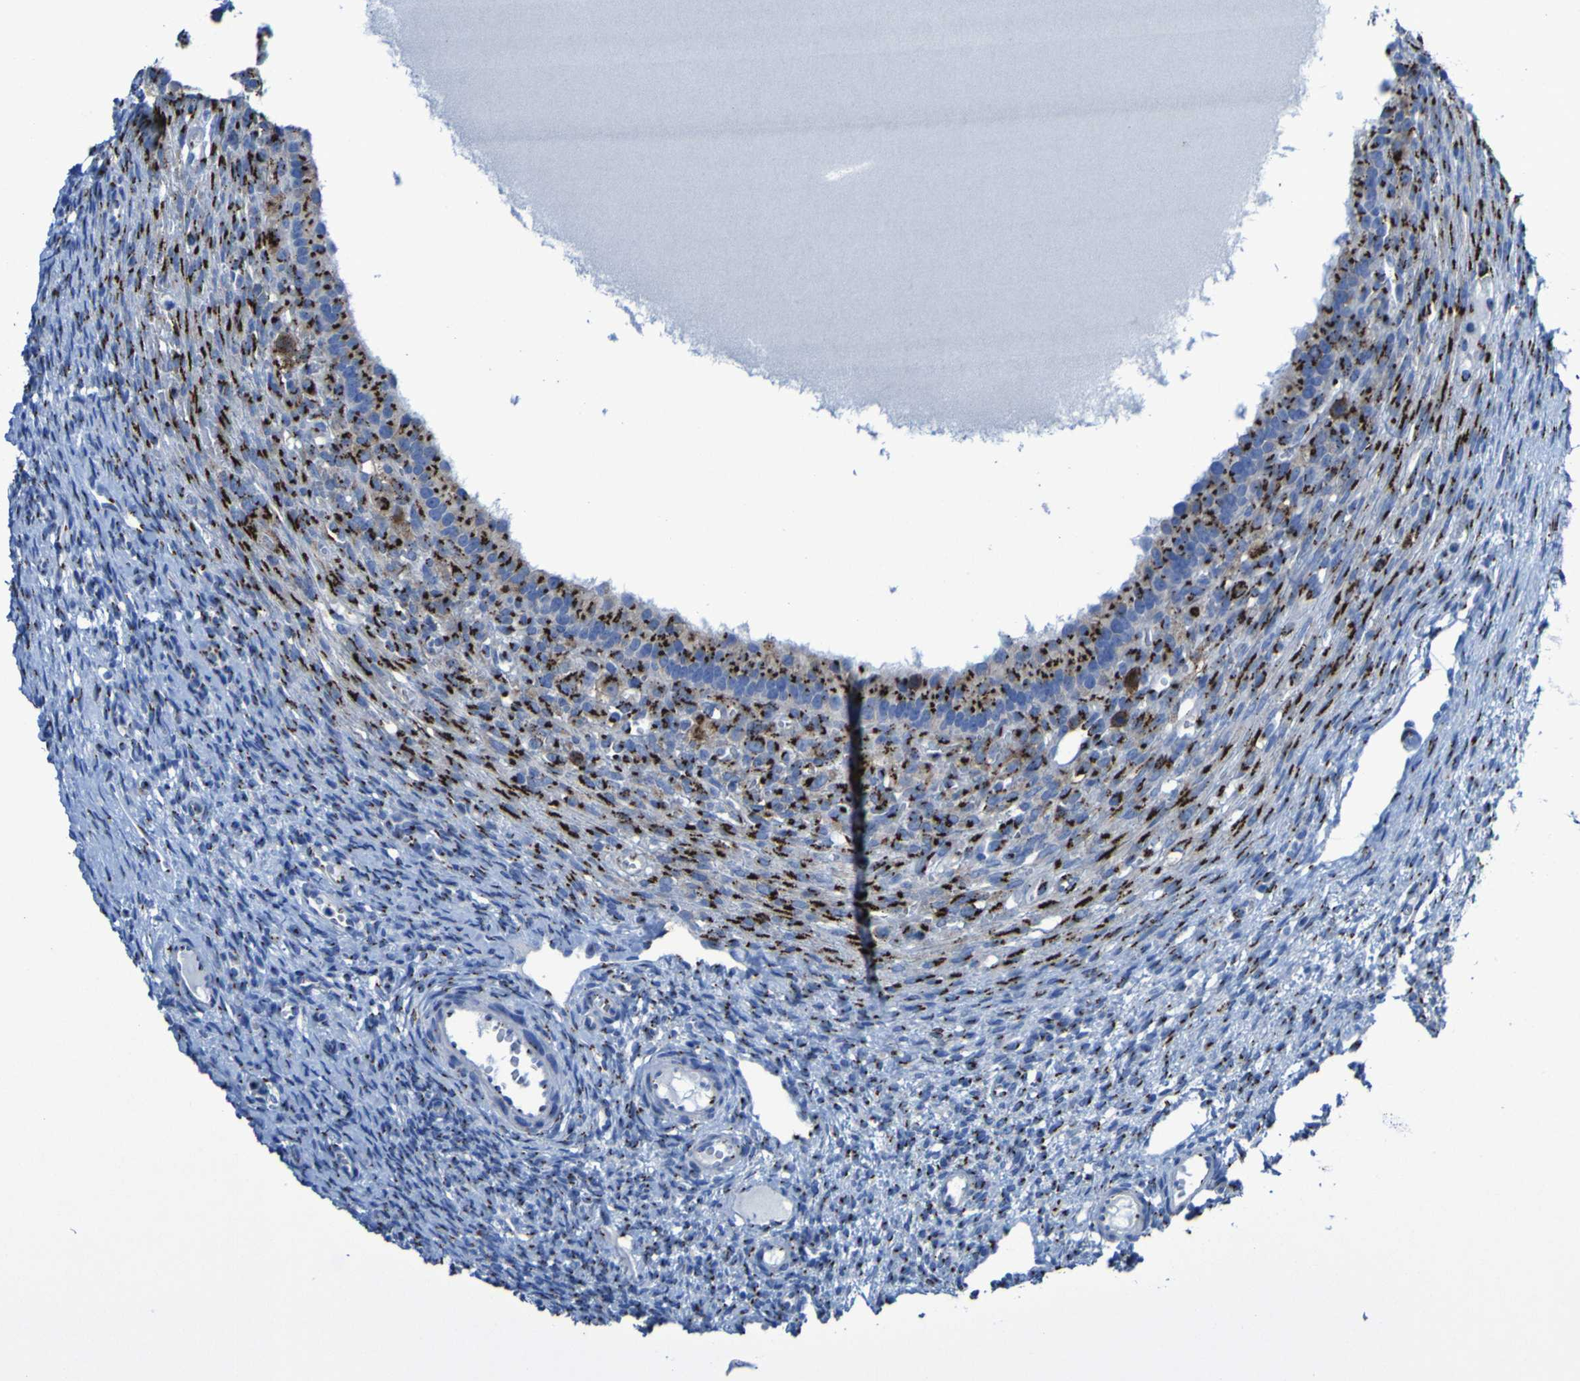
{"staining": {"intensity": "strong", "quantity": ">75%", "location": "cytoplasmic/membranous"}, "tissue": "ovary", "cell_type": "Follicle cells", "image_type": "normal", "snomed": [{"axis": "morphology", "description": "Normal tissue, NOS"}, {"axis": "topography", "description": "Ovary"}], "caption": "This is a micrograph of immunohistochemistry (IHC) staining of normal ovary, which shows strong positivity in the cytoplasmic/membranous of follicle cells.", "gene": "GOLM1", "patient": {"sex": "female", "age": 33}}